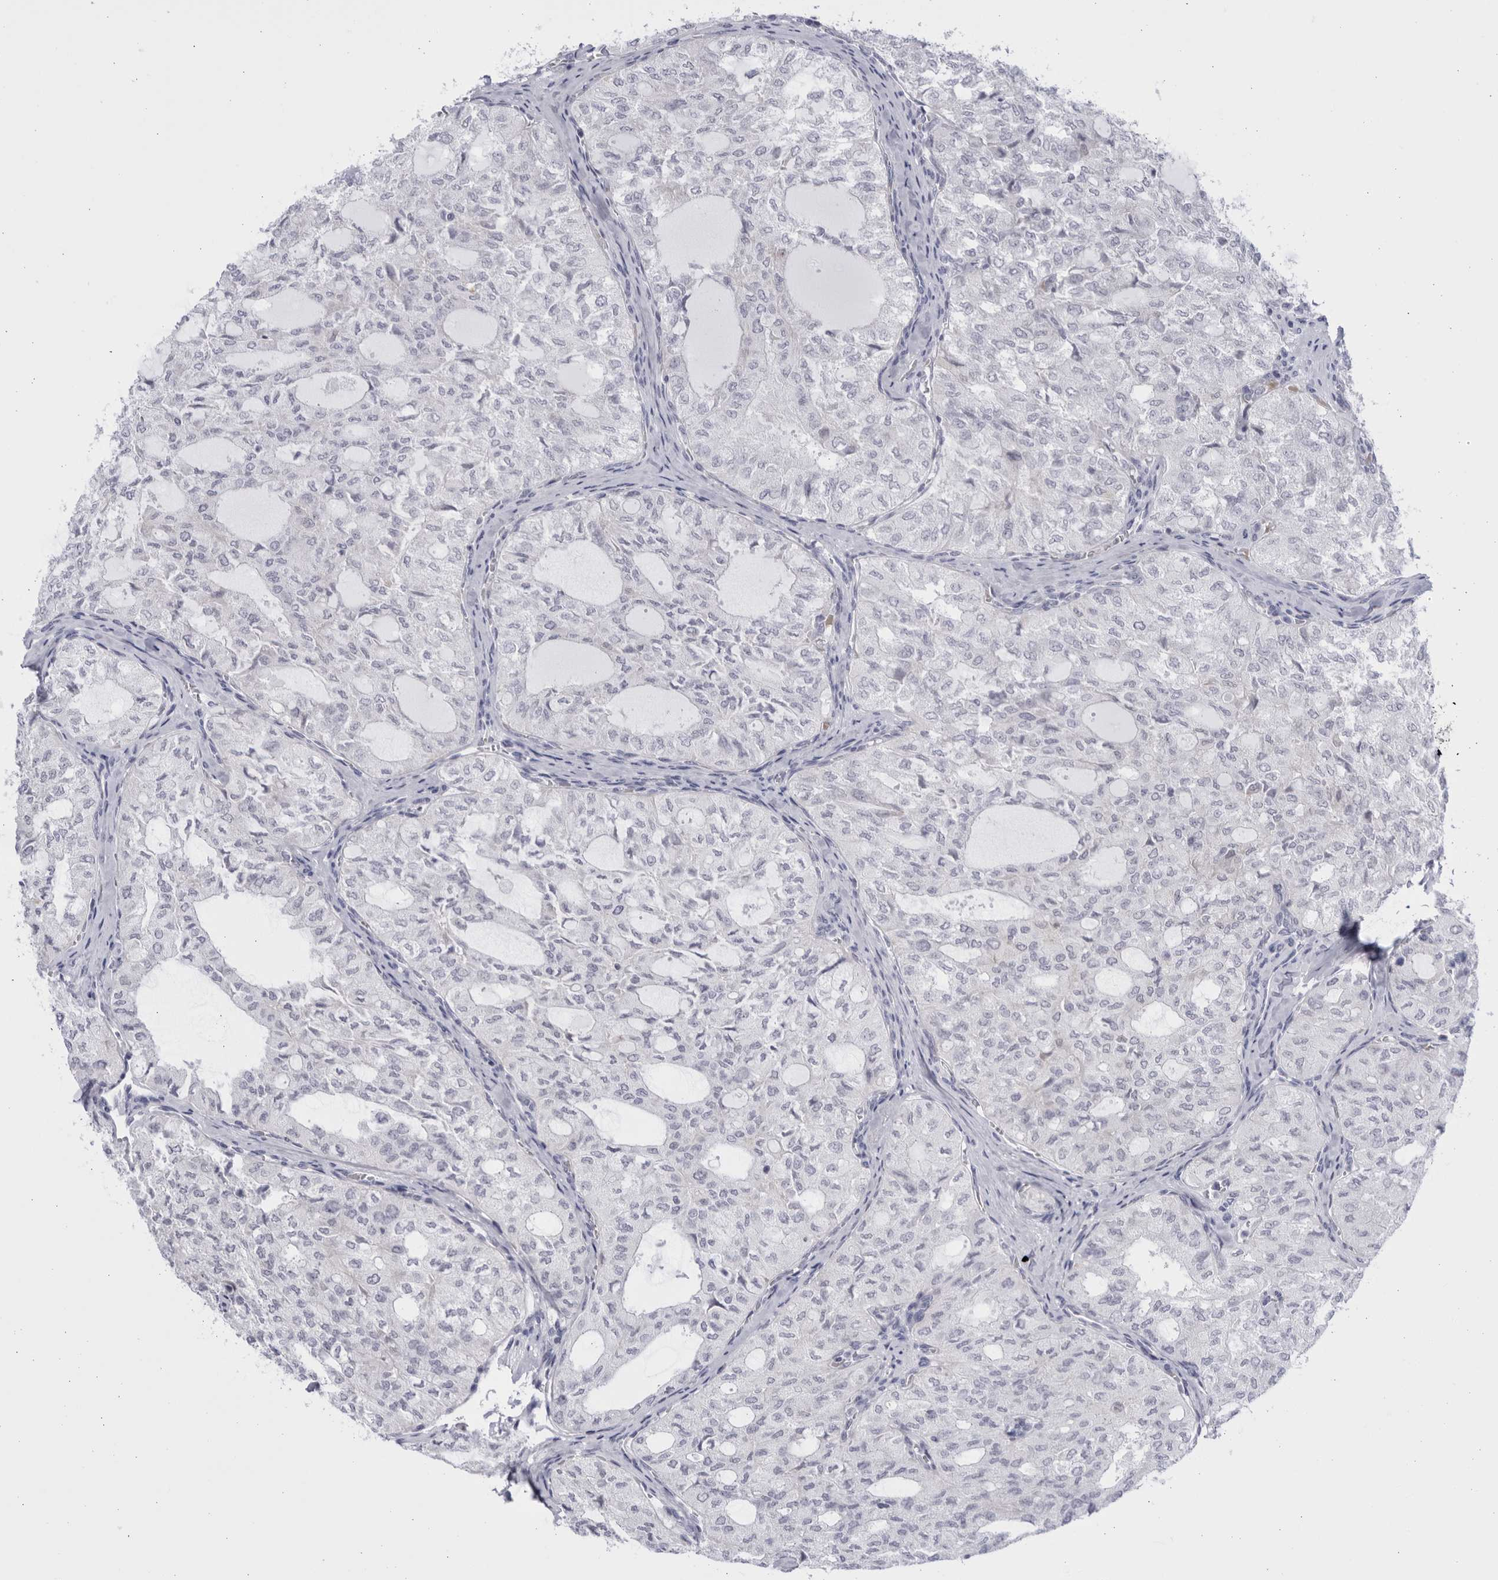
{"staining": {"intensity": "negative", "quantity": "none", "location": "none"}, "tissue": "thyroid cancer", "cell_type": "Tumor cells", "image_type": "cancer", "snomed": [{"axis": "morphology", "description": "Follicular adenoma carcinoma, NOS"}, {"axis": "topography", "description": "Thyroid gland"}], "caption": "Micrograph shows no significant protein positivity in tumor cells of thyroid cancer (follicular adenoma carcinoma). (DAB IHC with hematoxylin counter stain).", "gene": "CCDC181", "patient": {"sex": "male", "age": 75}}